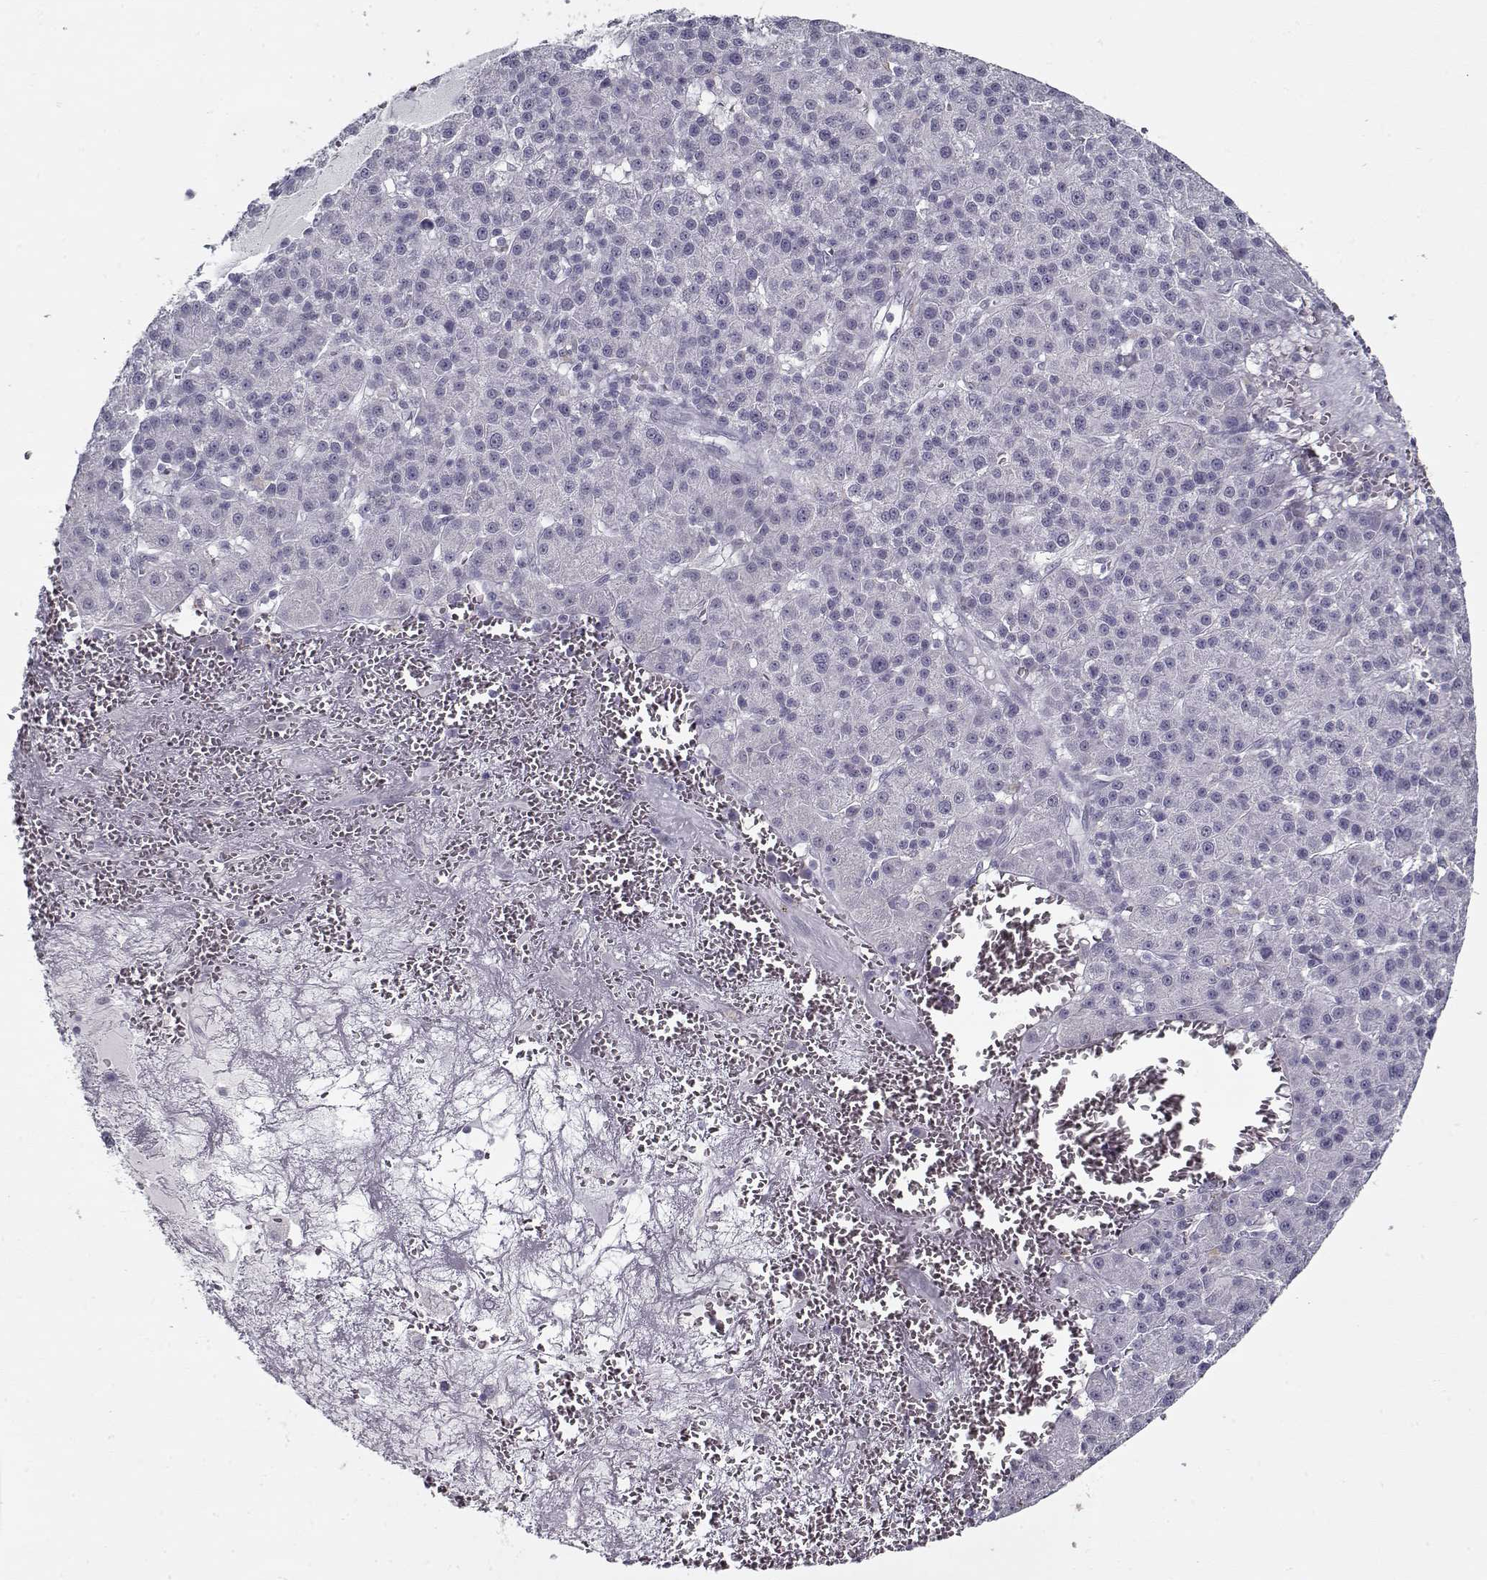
{"staining": {"intensity": "negative", "quantity": "none", "location": "none"}, "tissue": "liver cancer", "cell_type": "Tumor cells", "image_type": "cancer", "snomed": [{"axis": "morphology", "description": "Carcinoma, Hepatocellular, NOS"}, {"axis": "topography", "description": "Liver"}], "caption": "This is a photomicrograph of IHC staining of liver cancer, which shows no positivity in tumor cells.", "gene": "RNF32", "patient": {"sex": "female", "age": 60}}